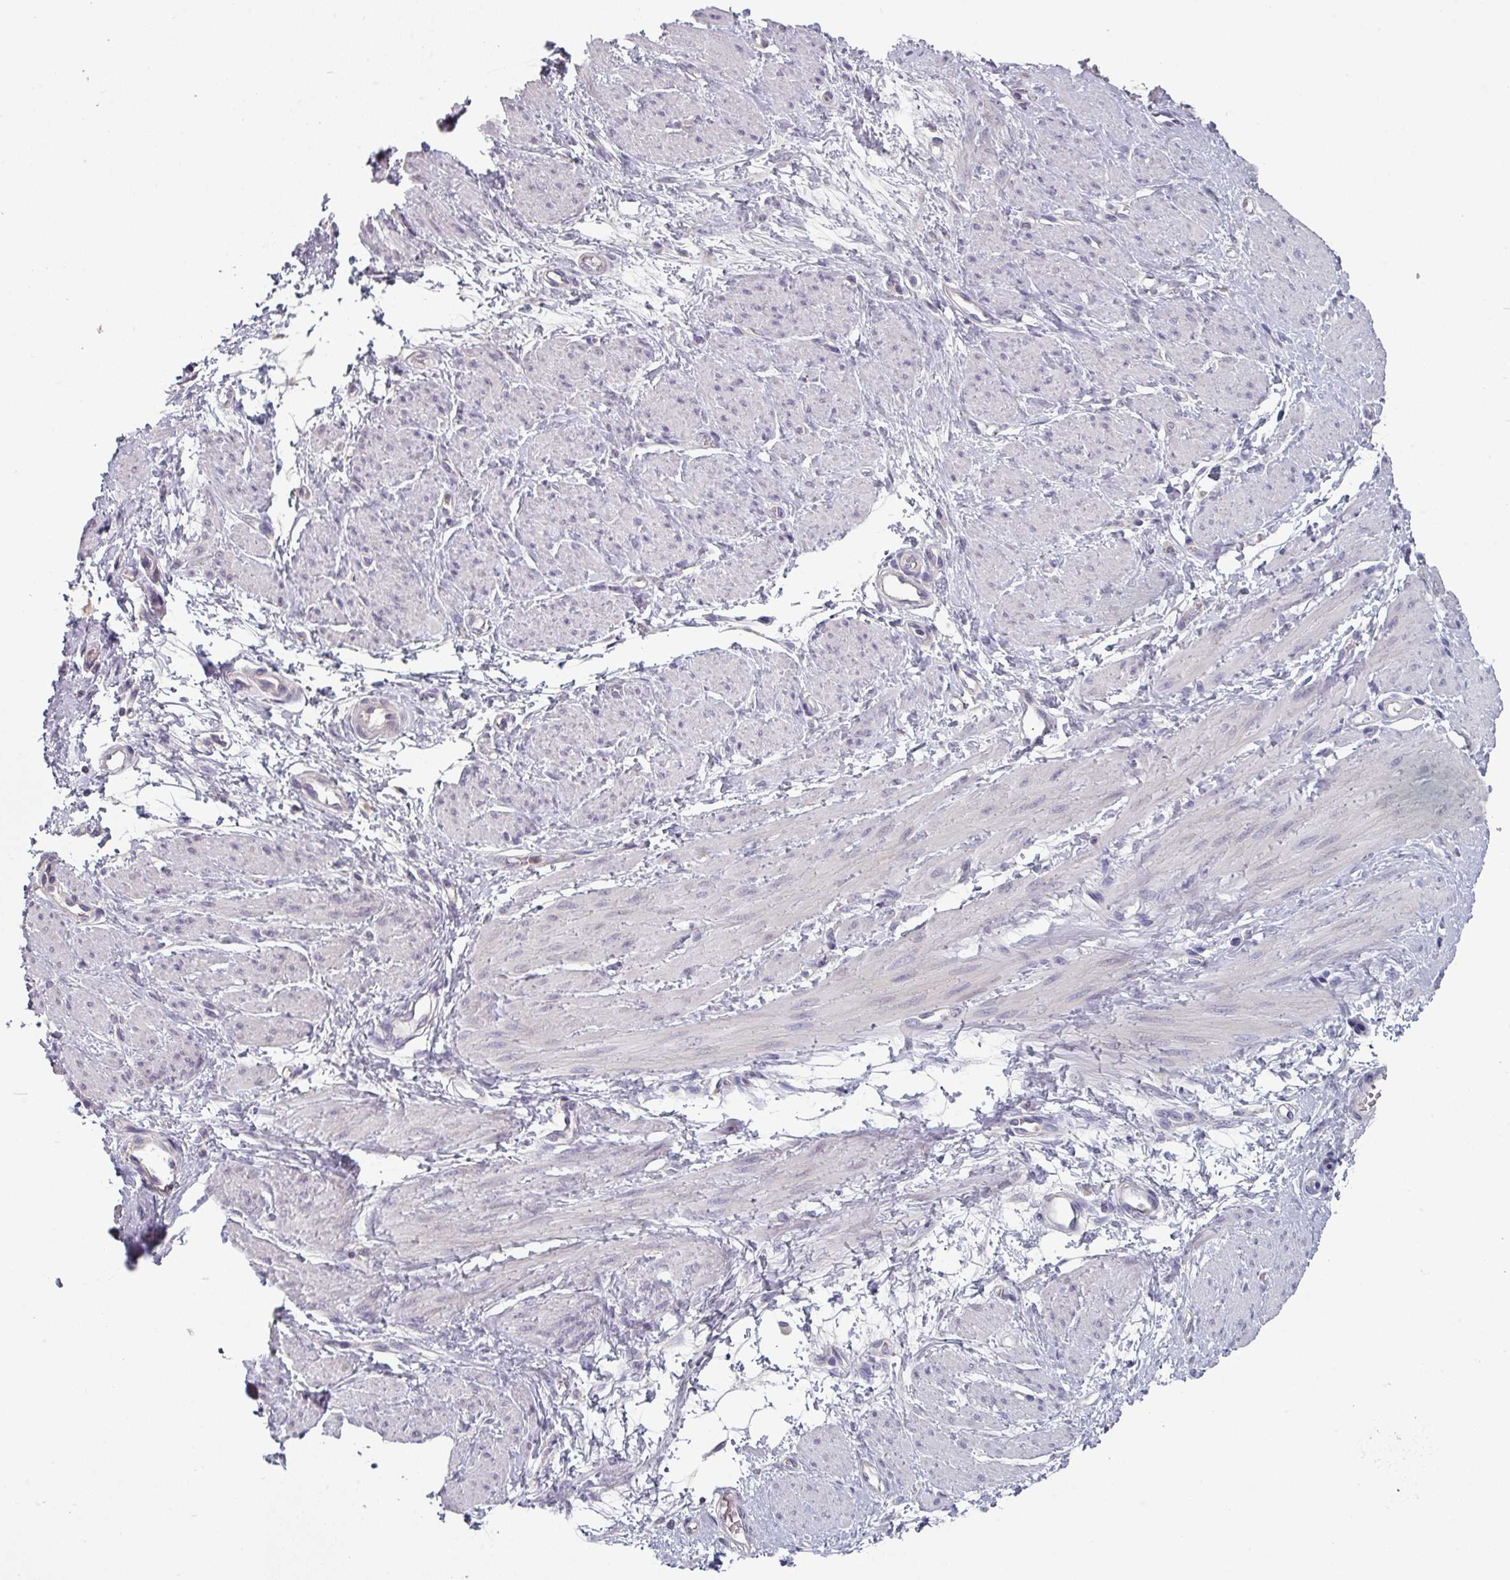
{"staining": {"intensity": "negative", "quantity": "none", "location": "none"}, "tissue": "smooth muscle", "cell_type": "Smooth muscle cells", "image_type": "normal", "snomed": [{"axis": "morphology", "description": "Normal tissue, NOS"}, {"axis": "topography", "description": "Smooth muscle"}, {"axis": "topography", "description": "Uterus"}], "caption": "Immunohistochemistry histopathology image of benign smooth muscle: smooth muscle stained with DAB reveals no significant protein staining in smooth muscle cells. (DAB IHC visualized using brightfield microscopy, high magnification).", "gene": "PRAMEF7", "patient": {"sex": "female", "age": 39}}